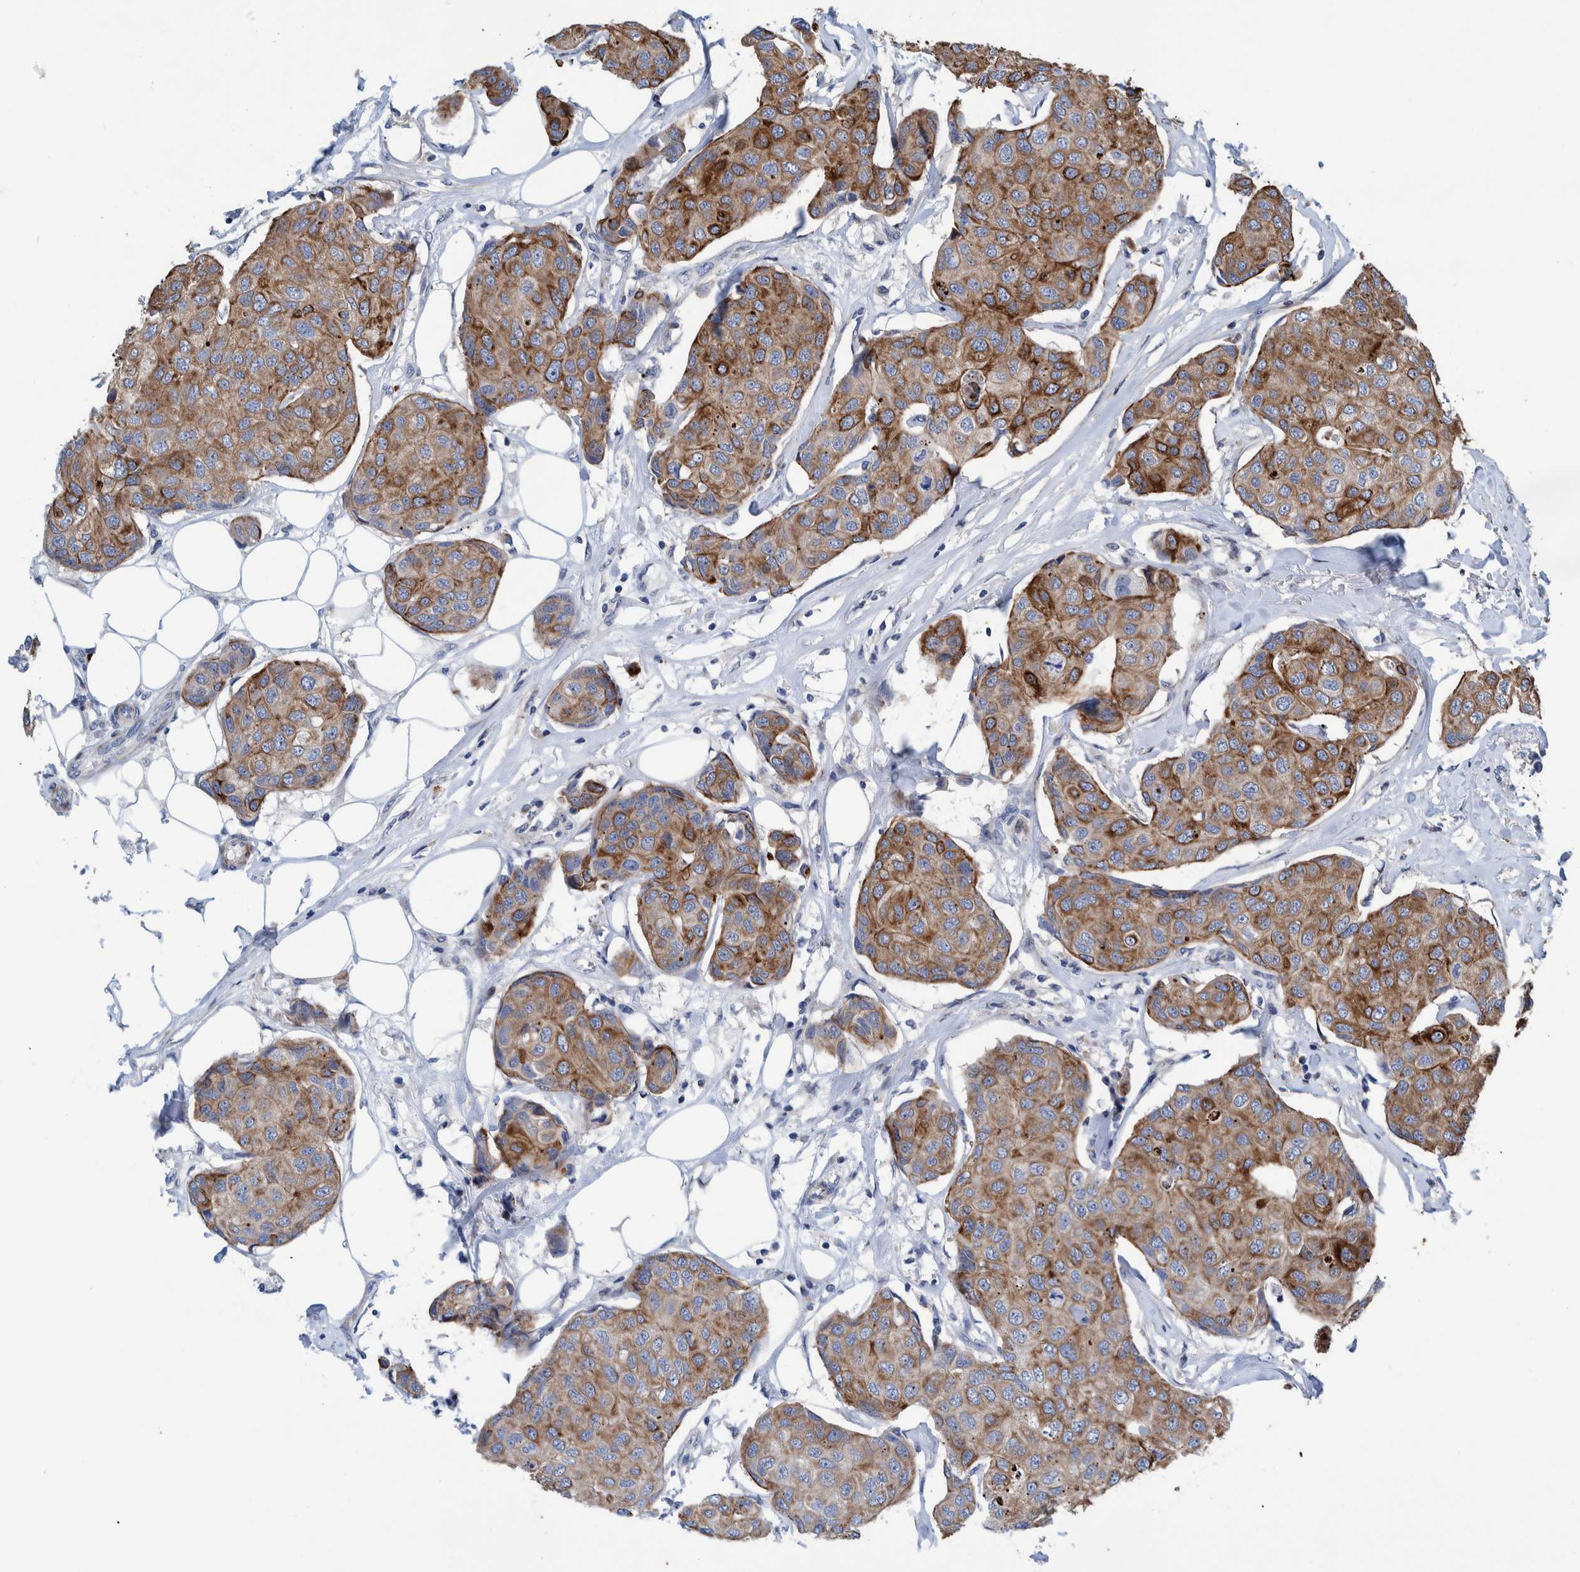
{"staining": {"intensity": "moderate", "quantity": ">75%", "location": "cytoplasmic/membranous"}, "tissue": "breast cancer", "cell_type": "Tumor cells", "image_type": "cancer", "snomed": [{"axis": "morphology", "description": "Duct carcinoma"}, {"axis": "topography", "description": "Breast"}], "caption": "Human breast cancer stained with a protein marker exhibits moderate staining in tumor cells.", "gene": "MKS1", "patient": {"sex": "female", "age": 80}}